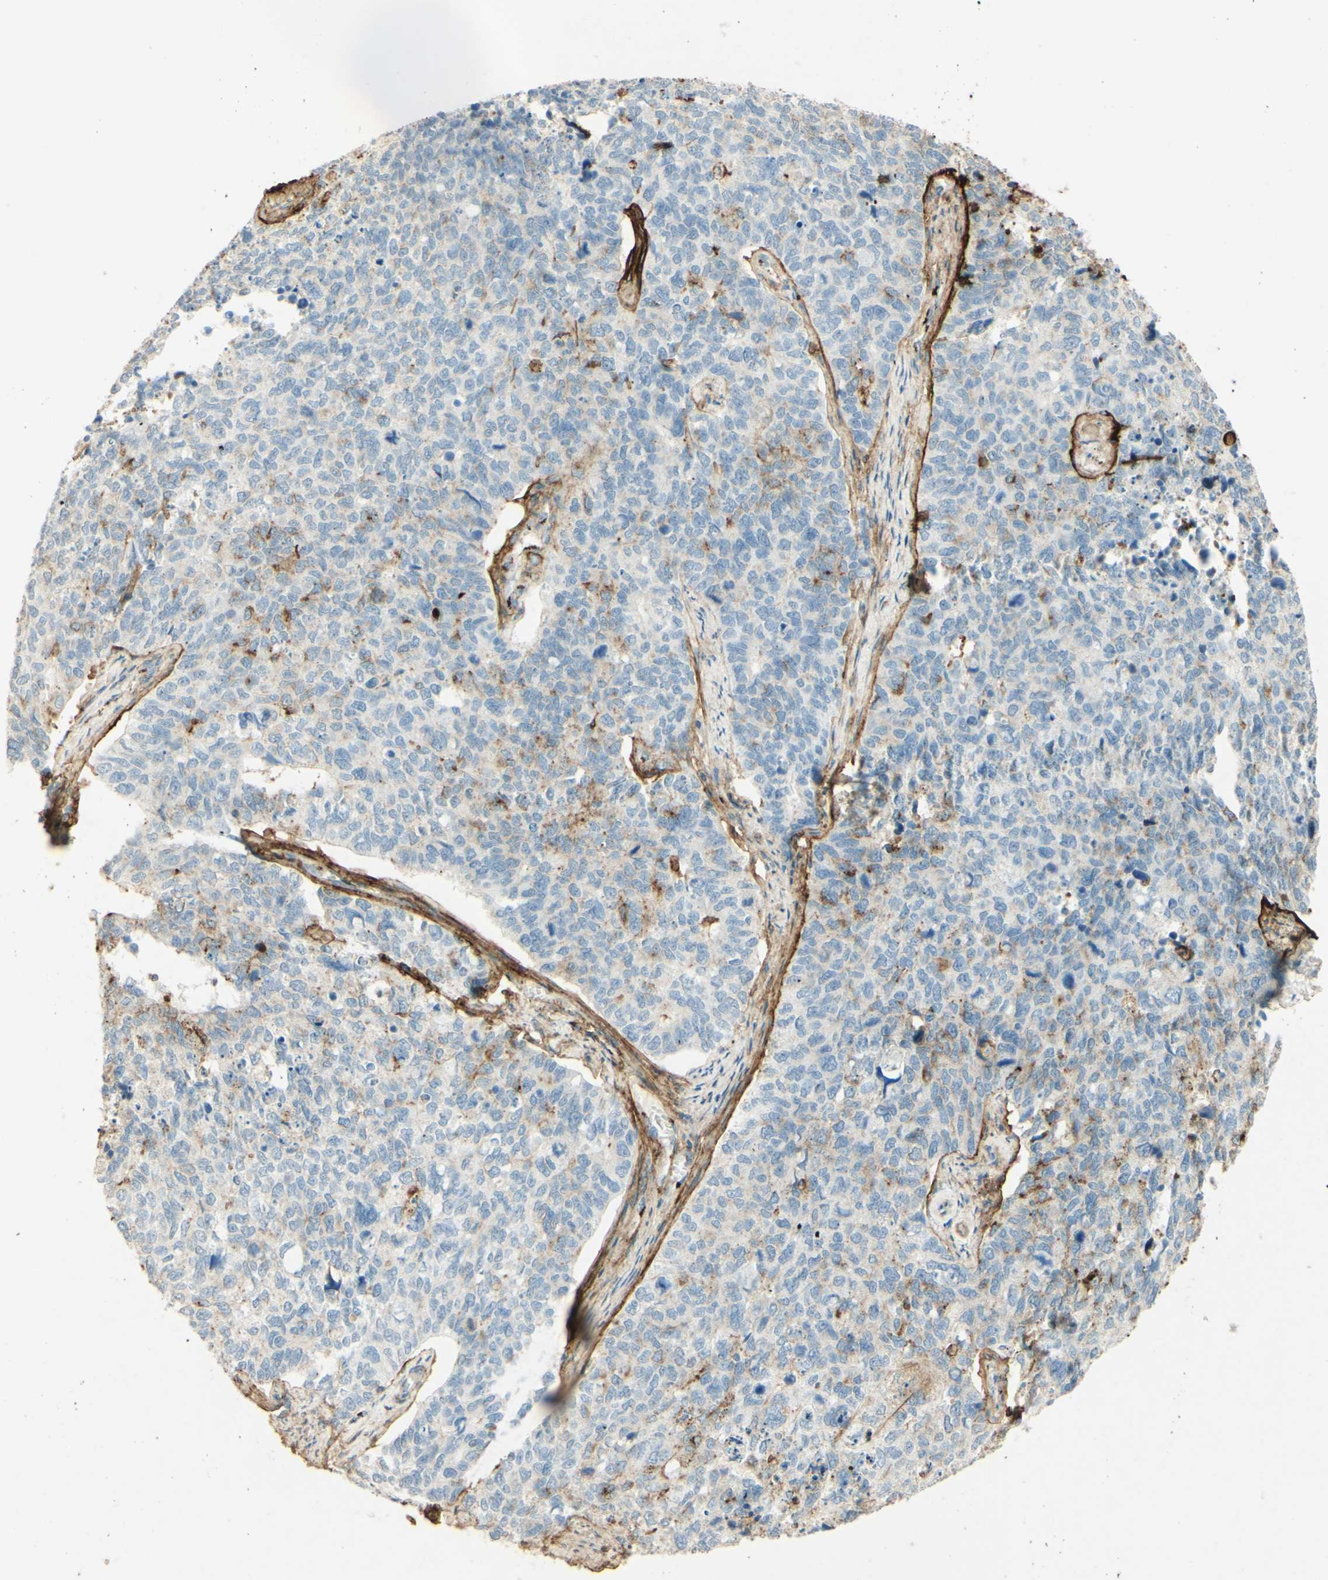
{"staining": {"intensity": "weak", "quantity": "<25%", "location": "cytoplasmic/membranous"}, "tissue": "cervical cancer", "cell_type": "Tumor cells", "image_type": "cancer", "snomed": [{"axis": "morphology", "description": "Squamous cell carcinoma, NOS"}, {"axis": "topography", "description": "Cervix"}], "caption": "There is no significant positivity in tumor cells of cervical cancer.", "gene": "TNN", "patient": {"sex": "female", "age": 63}}